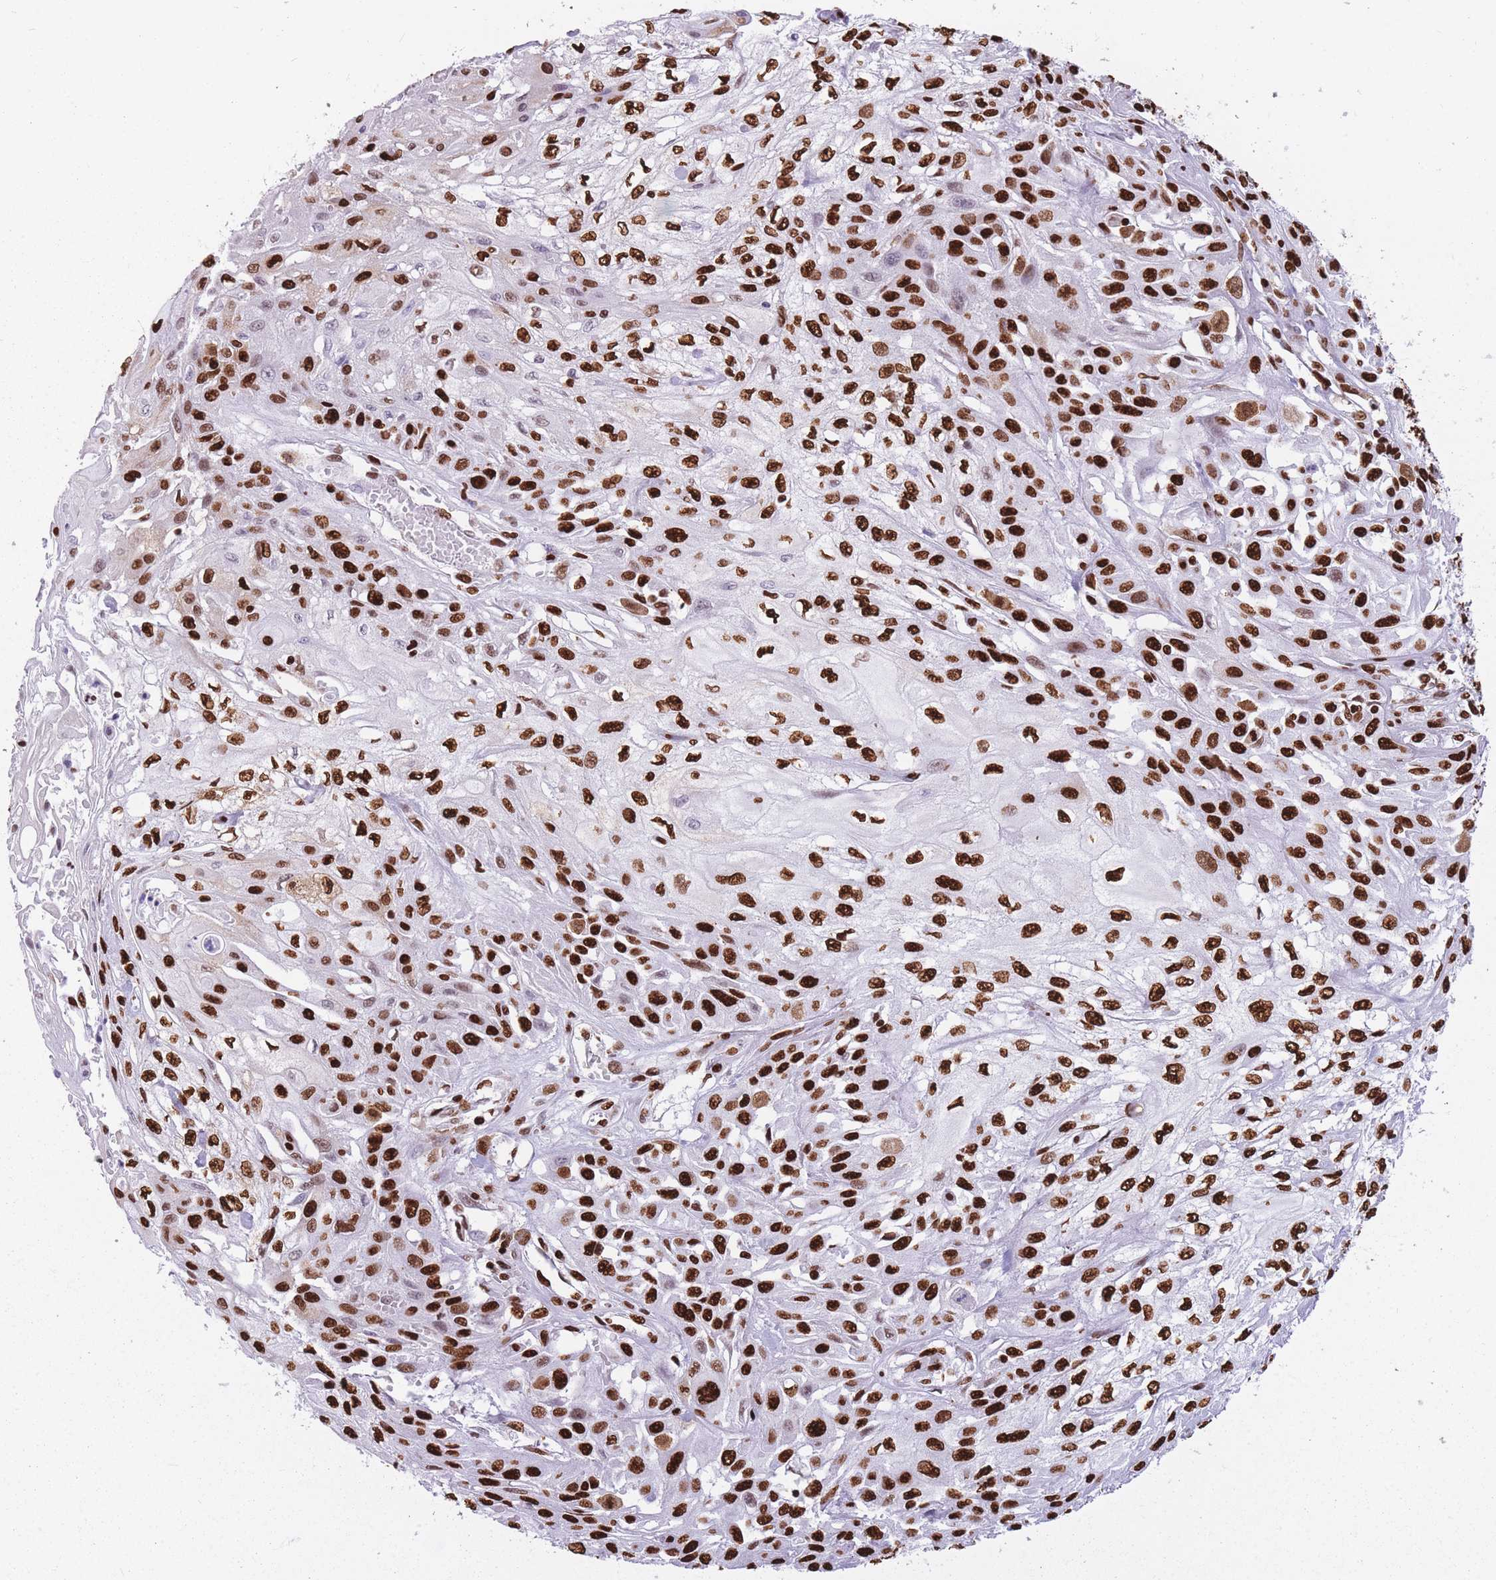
{"staining": {"intensity": "strong", "quantity": ">75%", "location": "nuclear"}, "tissue": "skin cancer", "cell_type": "Tumor cells", "image_type": "cancer", "snomed": [{"axis": "morphology", "description": "Squamous cell carcinoma, NOS"}, {"axis": "morphology", "description": "Squamous cell carcinoma, metastatic, NOS"}, {"axis": "topography", "description": "Skin"}, {"axis": "topography", "description": "Lymph node"}], "caption": "Immunohistochemical staining of human skin metastatic squamous cell carcinoma demonstrates strong nuclear protein positivity in about >75% of tumor cells. (Stains: DAB in brown, nuclei in blue, Microscopy: brightfield microscopy at high magnification).", "gene": "HNRNPUL1", "patient": {"sex": "male", "age": 75}}